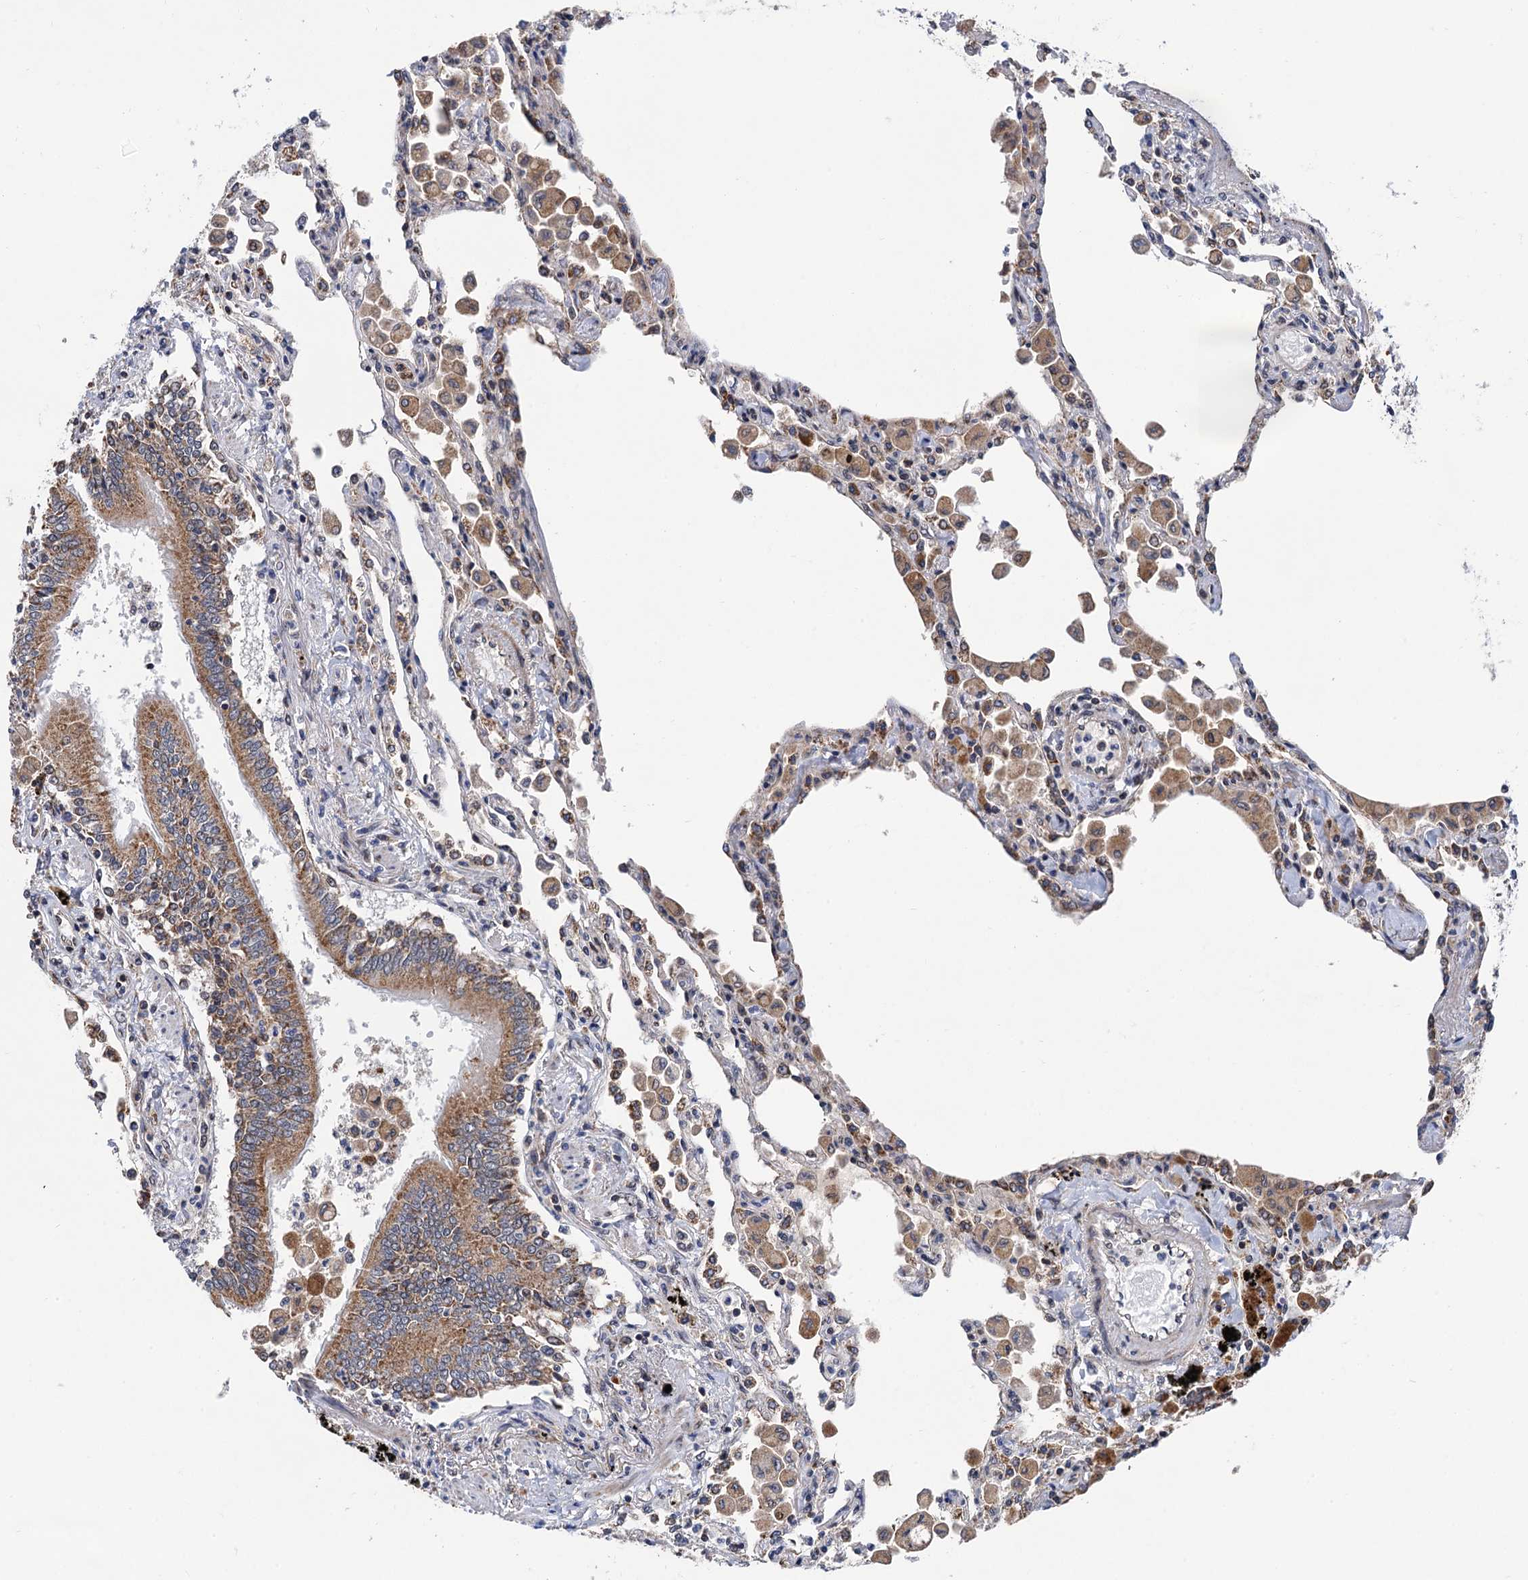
{"staining": {"intensity": "moderate", "quantity": "<25%", "location": "cytoplasmic/membranous"}, "tissue": "lung", "cell_type": "Alveolar cells", "image_type": "normal", "snomed": [{"axis": "morphology", "description": "Normal tissue, NOS"}, {"axis": "topography", "description": "Bronchus"}, {"axis": "topography", "description": "Lung"}], "caption": "IHC (DAB (3,3'-diaminobenzidine)) staining of unremarkable human lung demonstrates moderate cytoplasmic/membranous protein expression in about <25% of alveolar cells. Nuclei are stained in blue.", "gene": "CMPK2", "patient": {"sex": "female", "age": 49}}